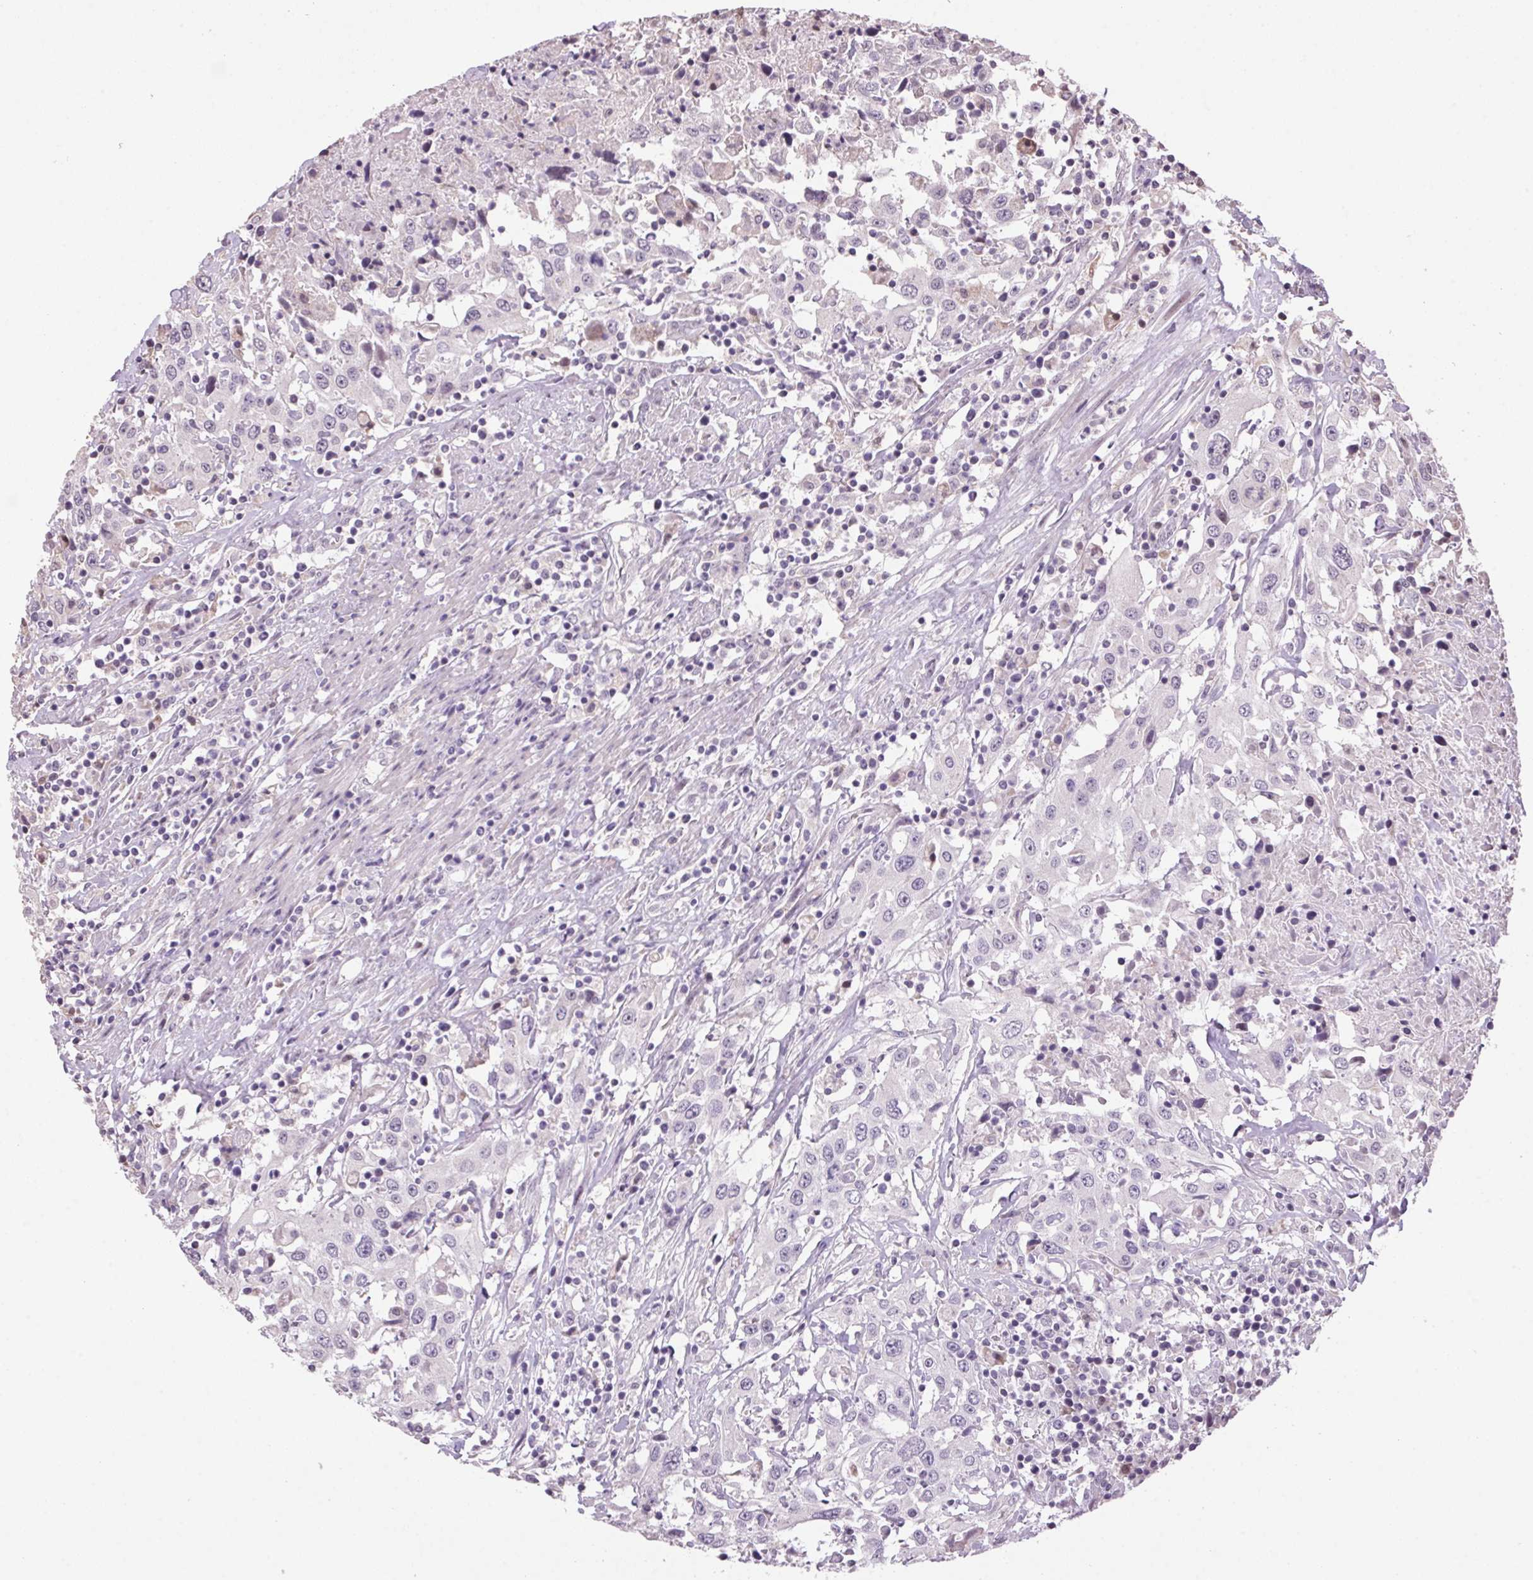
{"staining": {"intensity": "negative", "quantity": "none", "location": "none"}, "tissue": "urothelial cancer", "cell_type": "Tumor cells", "image_type": "cancer", "snomed": [{"axis": "morphology", "description": "Urothelial carcinoma, High grade"}, {"axis": "topography", "description": "Urinary bladder"}], "caption": "Protein analysis of urothelial cancer shows no significant positivity in tumor cells.", "gene": "VWA3B", "patient": {"sex": "male", "age": 61}}